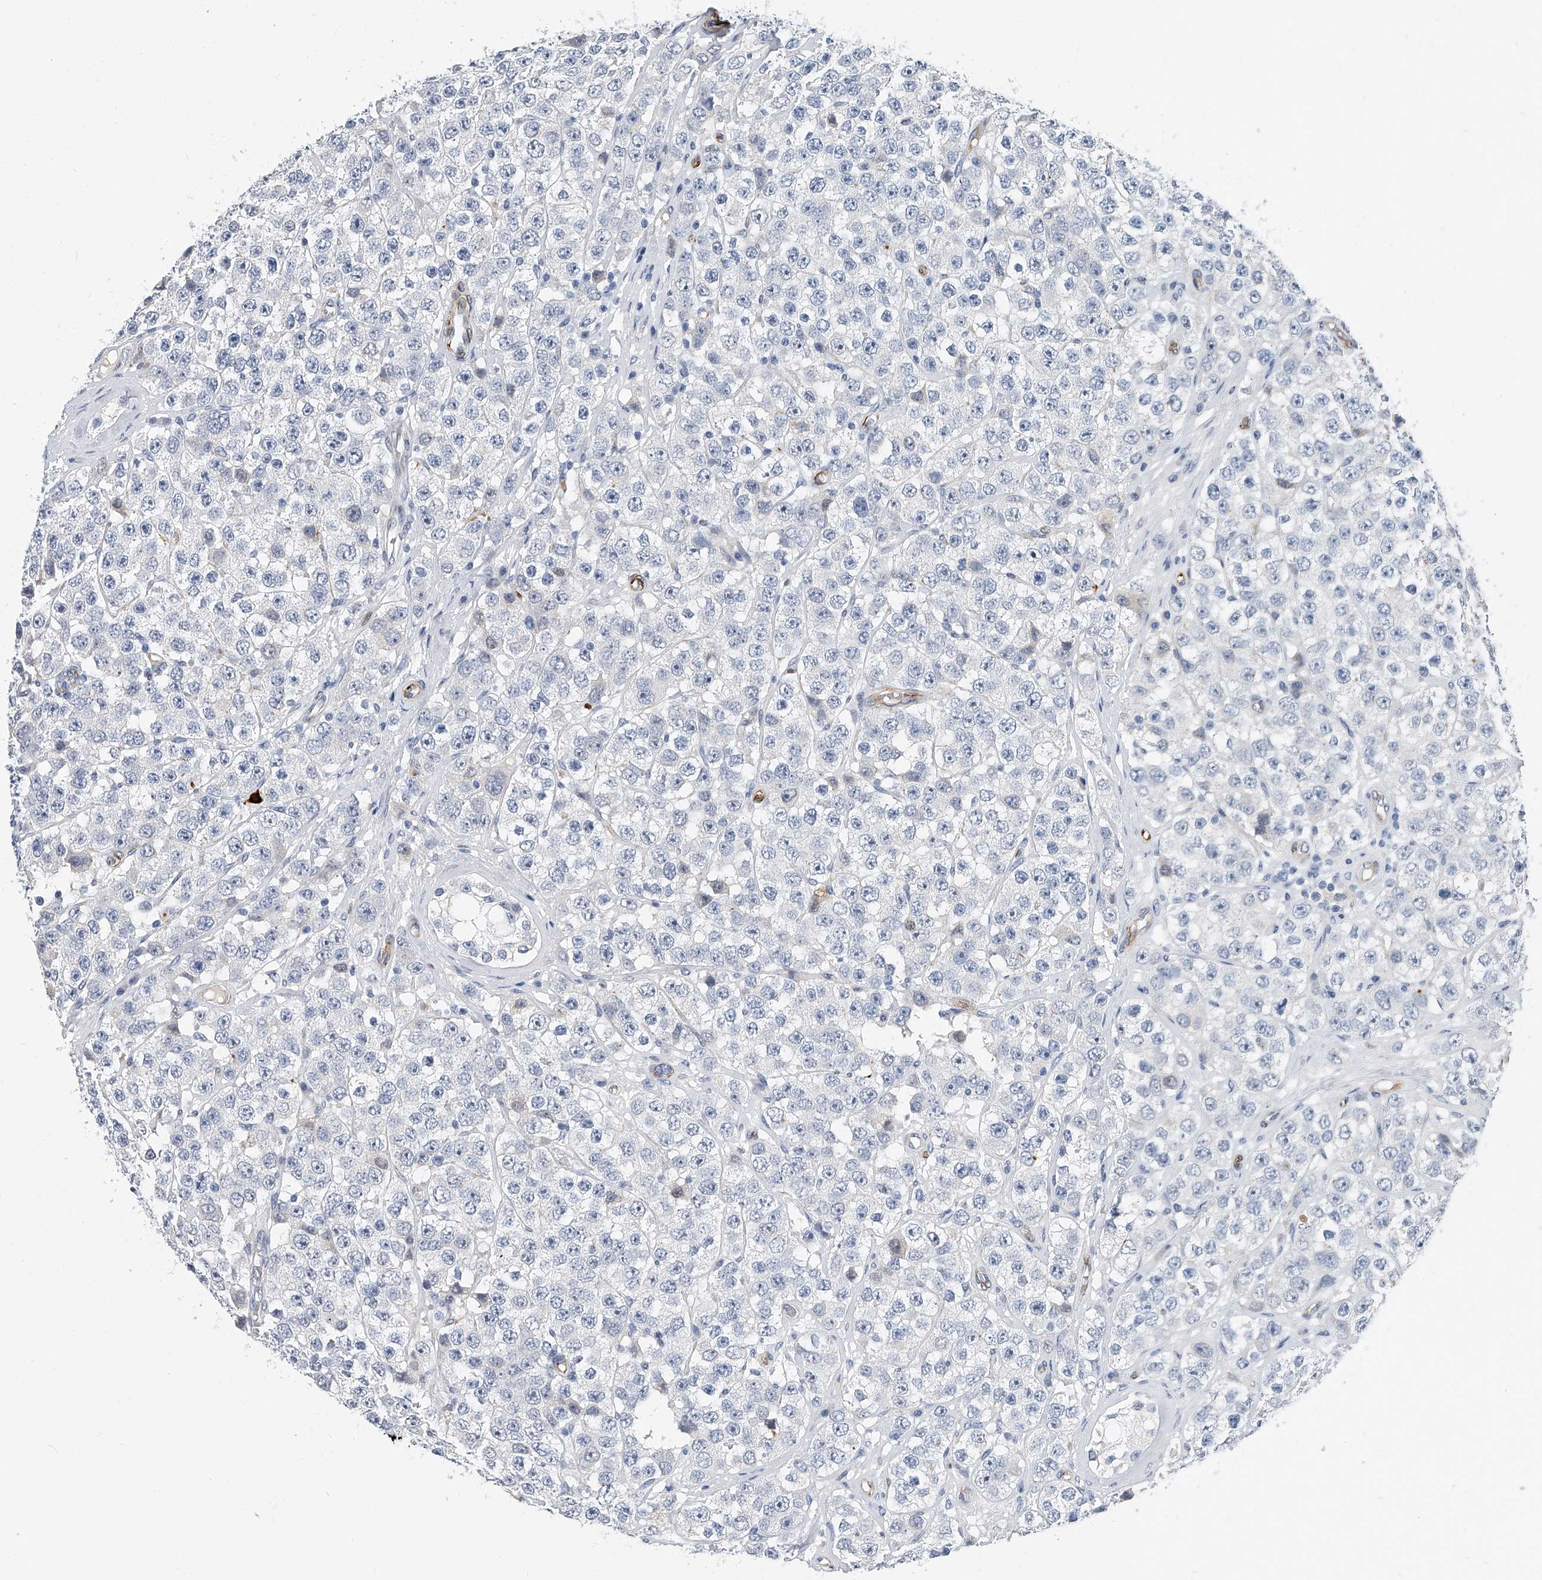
{"staining": {"intensity": "negative", "quantity": "none", "location": "none"}, "tissue": "testis cancer", "cell_type": "Tumor cells", "image_type": "cancer", "snomed": [{"axis": "morphology", "description": "Seminoma, NOS"}, {"axis": "topography", "description": "Testis"}], "caption": "Testis seminoma was stained to show a protein in brown. There is no significant positivity in tumor cells.", "gene": "KIRREL1", "patient": {"sex": "male", "age": 28}}